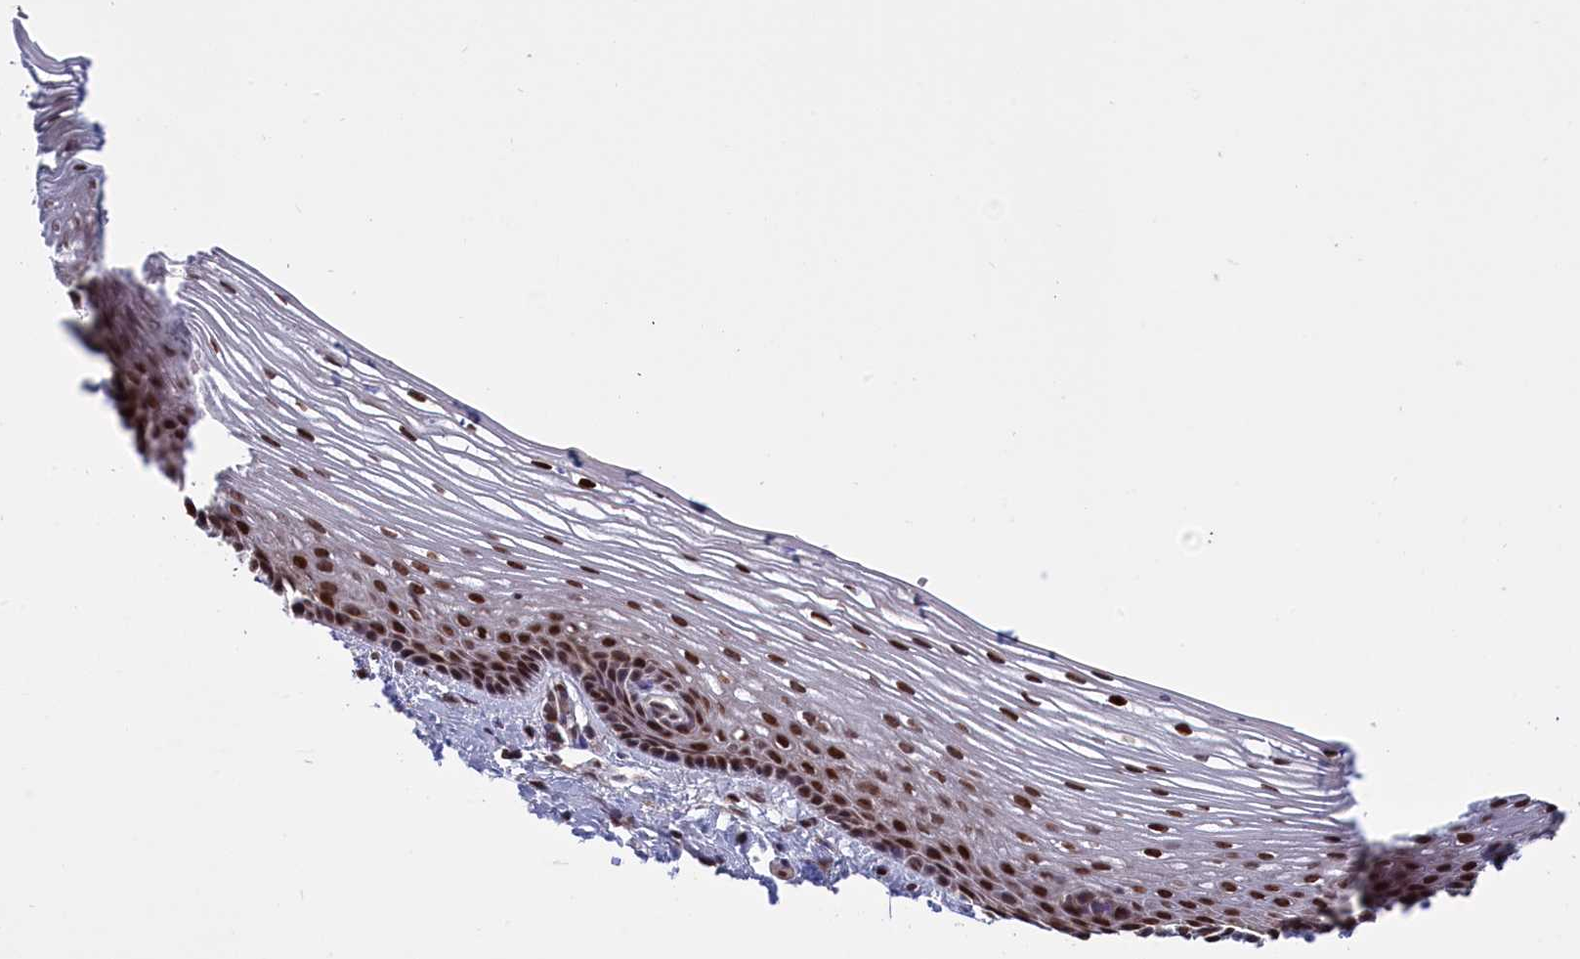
{"staining": {"intensity": "moderate", "quantity": ">75%", "location": "nuclear"}, "tissue": "vagina", "cell_type": "Squamous epithelial cells", "image_type": "normal", "snomed": [{"axis": "morphology", "description": "Normal tissue, NOS"}, {"axis": "topography", "description": "Vagina"}], "caption": "Immunohistochemistry of unremarkable human vagina shows medium levels of moderate nuclear positivity in approximately >75% of squamous epithelial cells. (brown staining indicates protein expression, while blue staining denotes nuclei).", "gene": "RELB", "patient": {"sex": "female", "age": 46}}